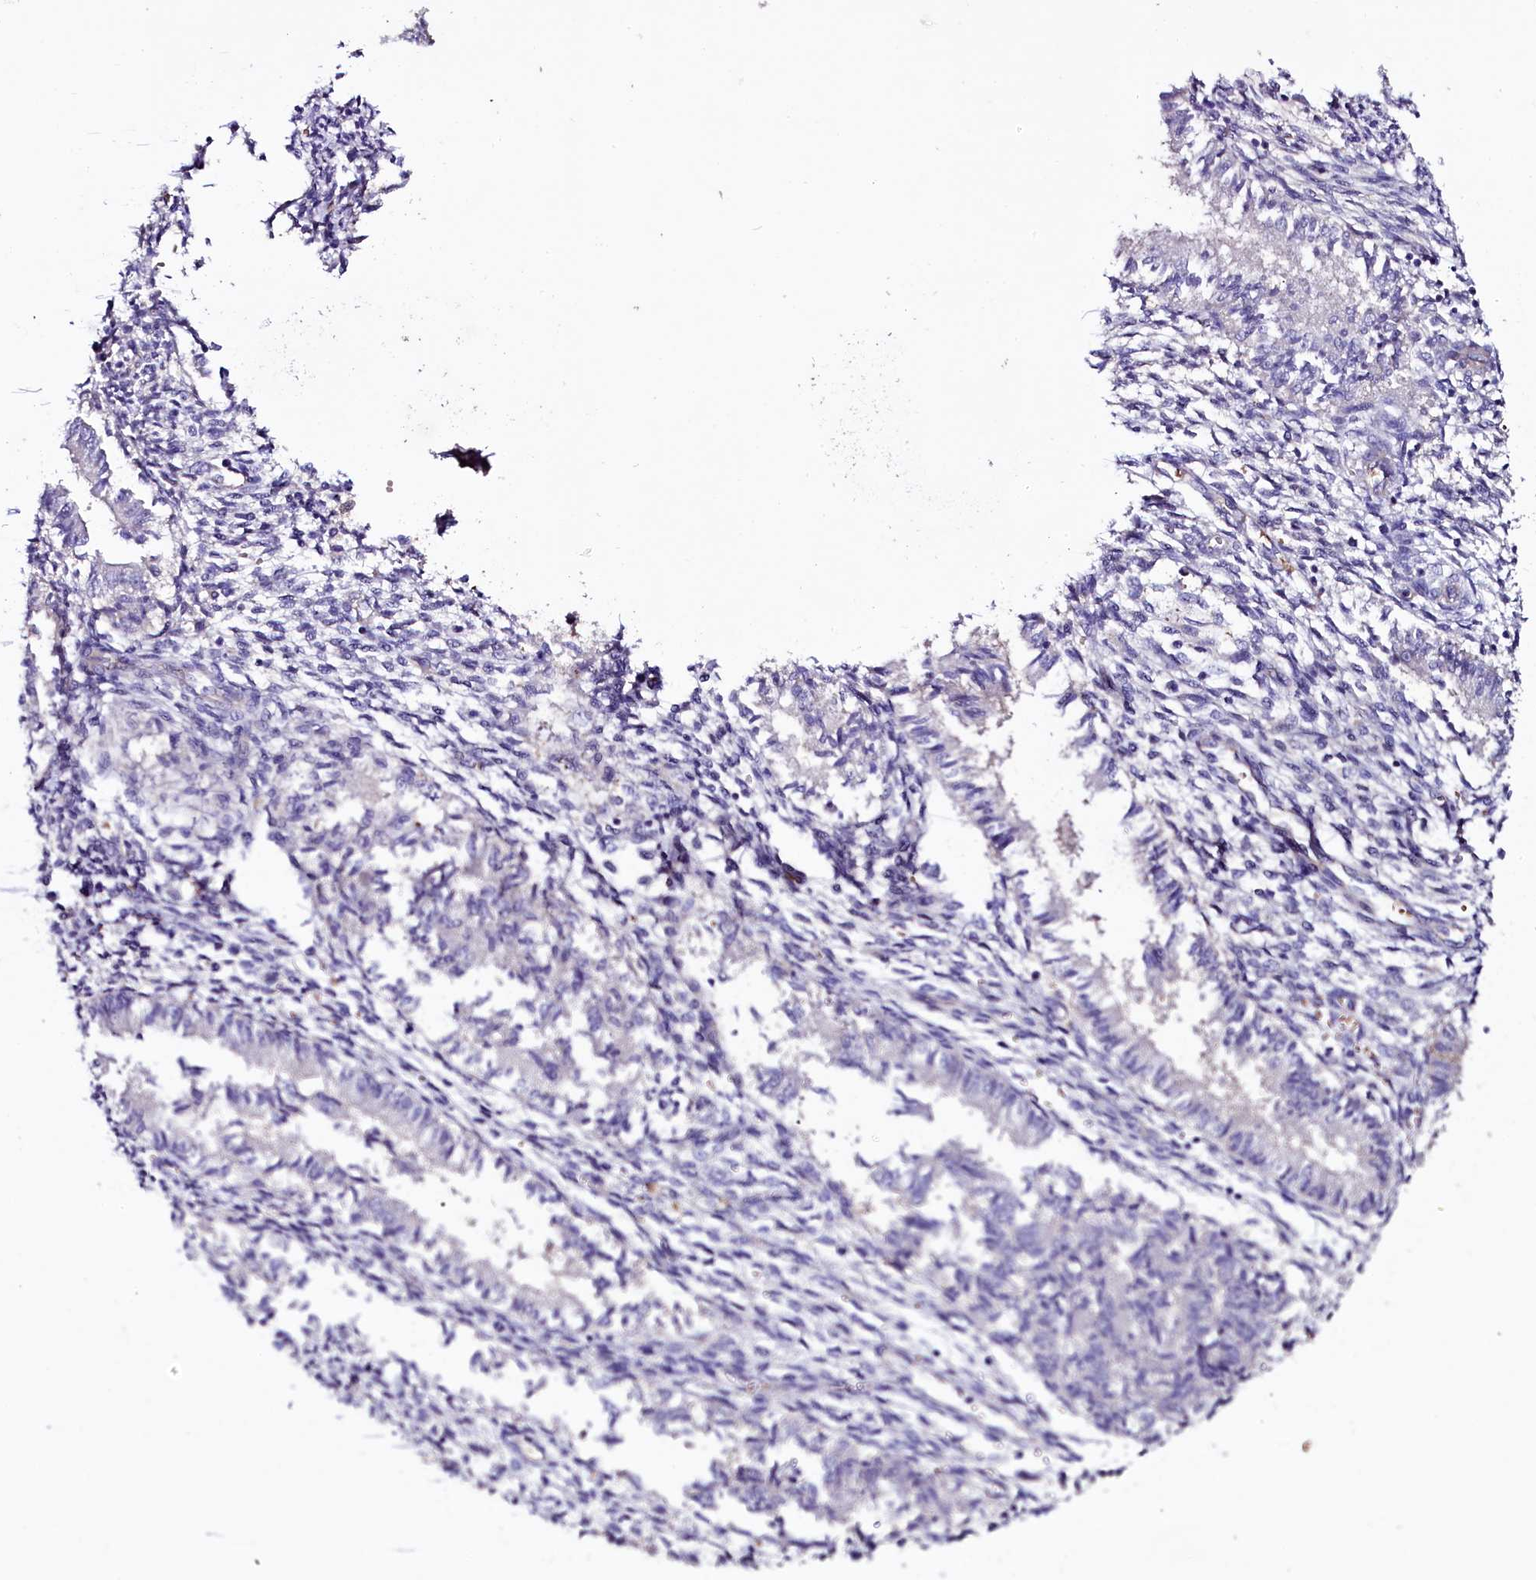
{"staining": {"intensity": "negative", "quantity": "none", "location": "none"}, "tissue": "endometrium", "cell_type": "Cells in endometrial stroma", "image_type": "normal", "snomed": [{"axis": "morphology", "description": "Normal tissue, NOS"}, {"axis": "topography", "description": "Uterus"}, {"axis": "topography", "description": "Endometrium"}], "caption": "Cells in endometrial stroma show no significant positivity in unremarkable endometrium. (DAB immunohistochemistry visualized using brightfield microscopy, high magnification).", "gene": "MEX3C", "patient": {"sex": "female", "age": 48}}